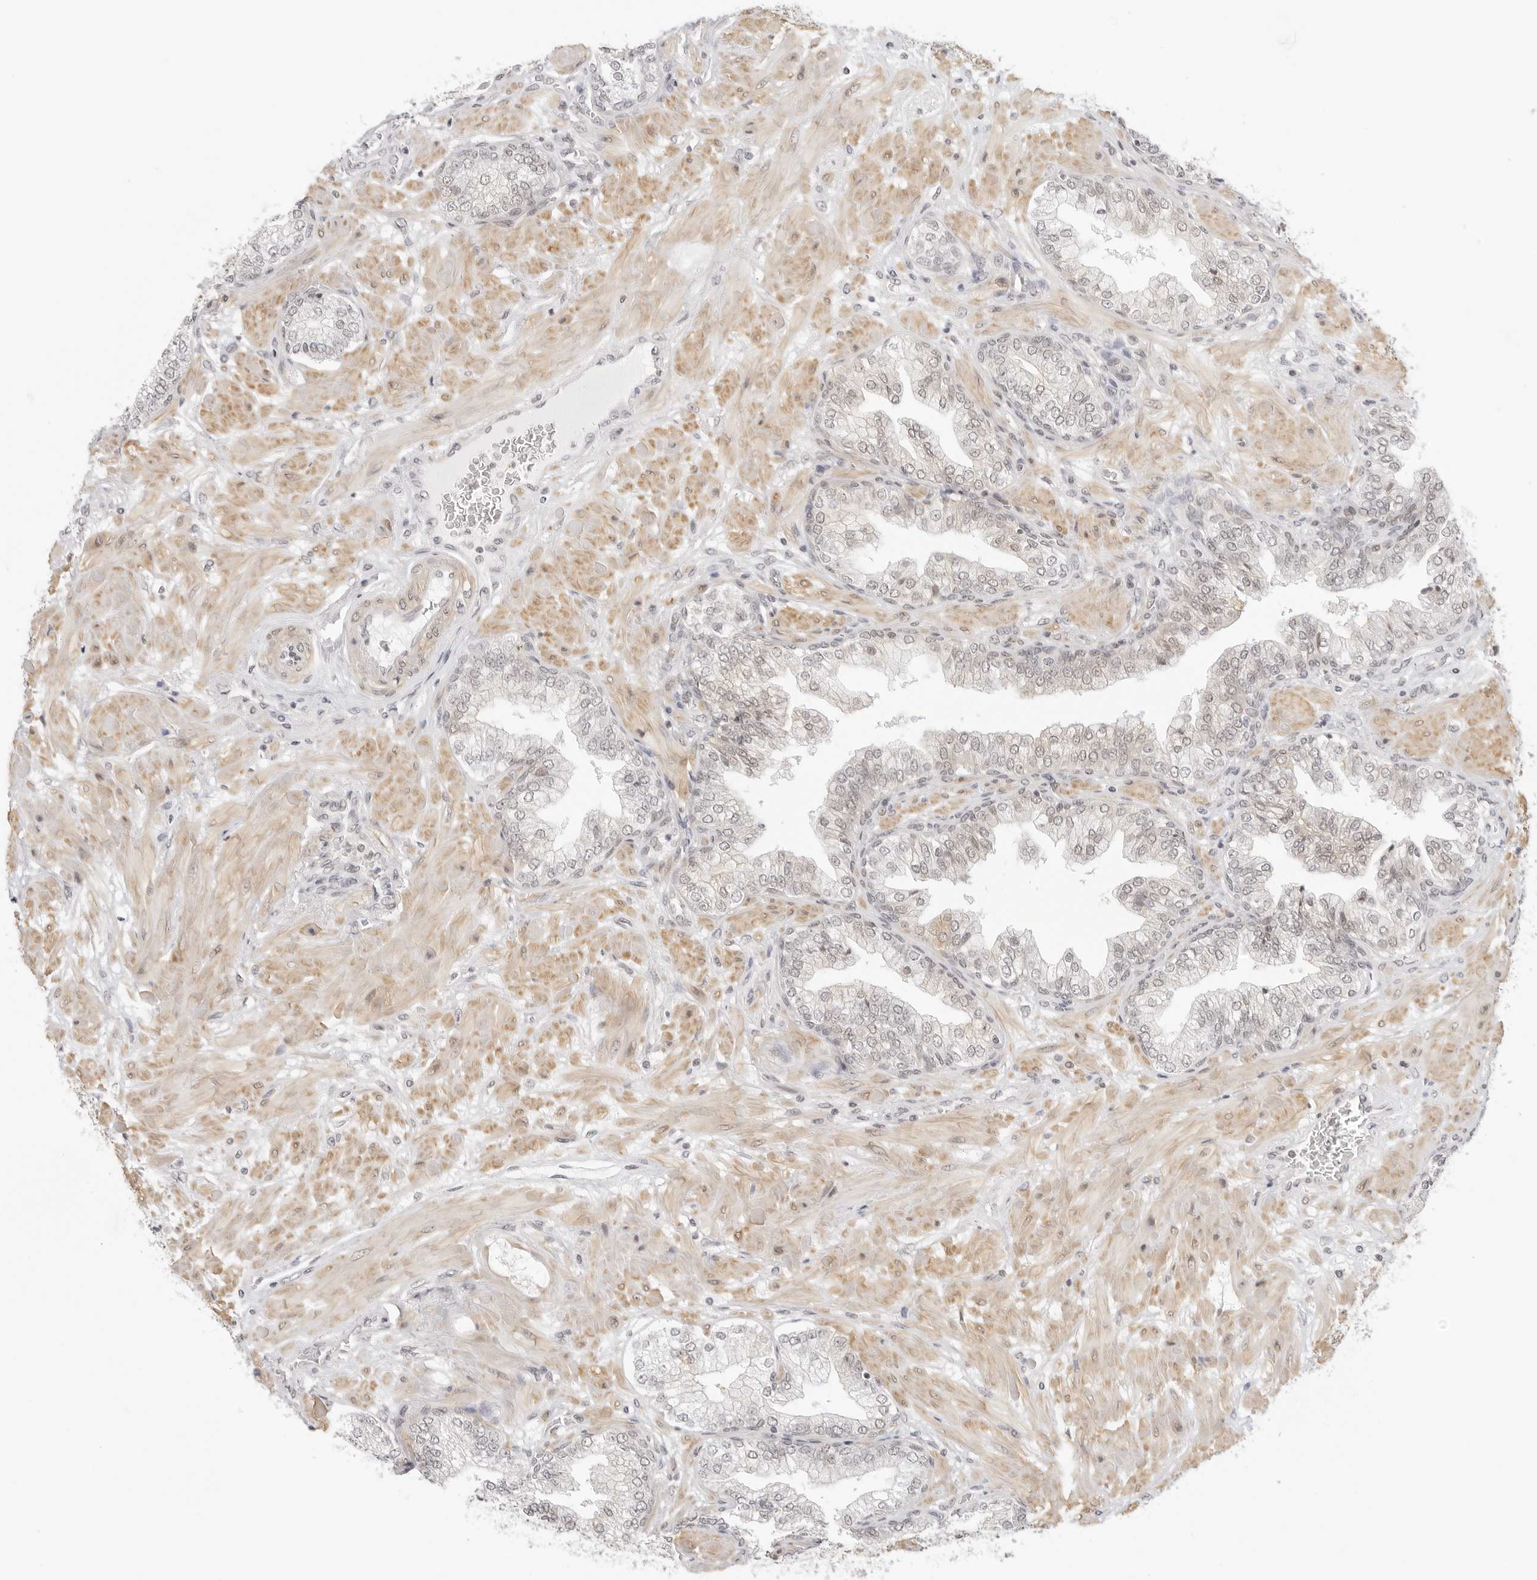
{"staining": {"intensity": "weak", "quantity": ">75%", "location": "cytoplasmic/membranous,nuclear"}, "tissue": "prostate cancer", "cell_type": "Tumor cells", "image_type": "cancer", "snomed": [{"axis": "morphology", "description": "Adenocarcinoma, High grade"}, {"axis": "topography", "description": "Prostate"}], "caption": "This histopathology image displays IHC staining of human prostate adenocarcinoma (high-grade), with low weak cytoplasmic/membranous and nuclear staining in about >75% of tumor cells.", "gene": "TCIM", "patient": {"sex": "male", "age": 59}}